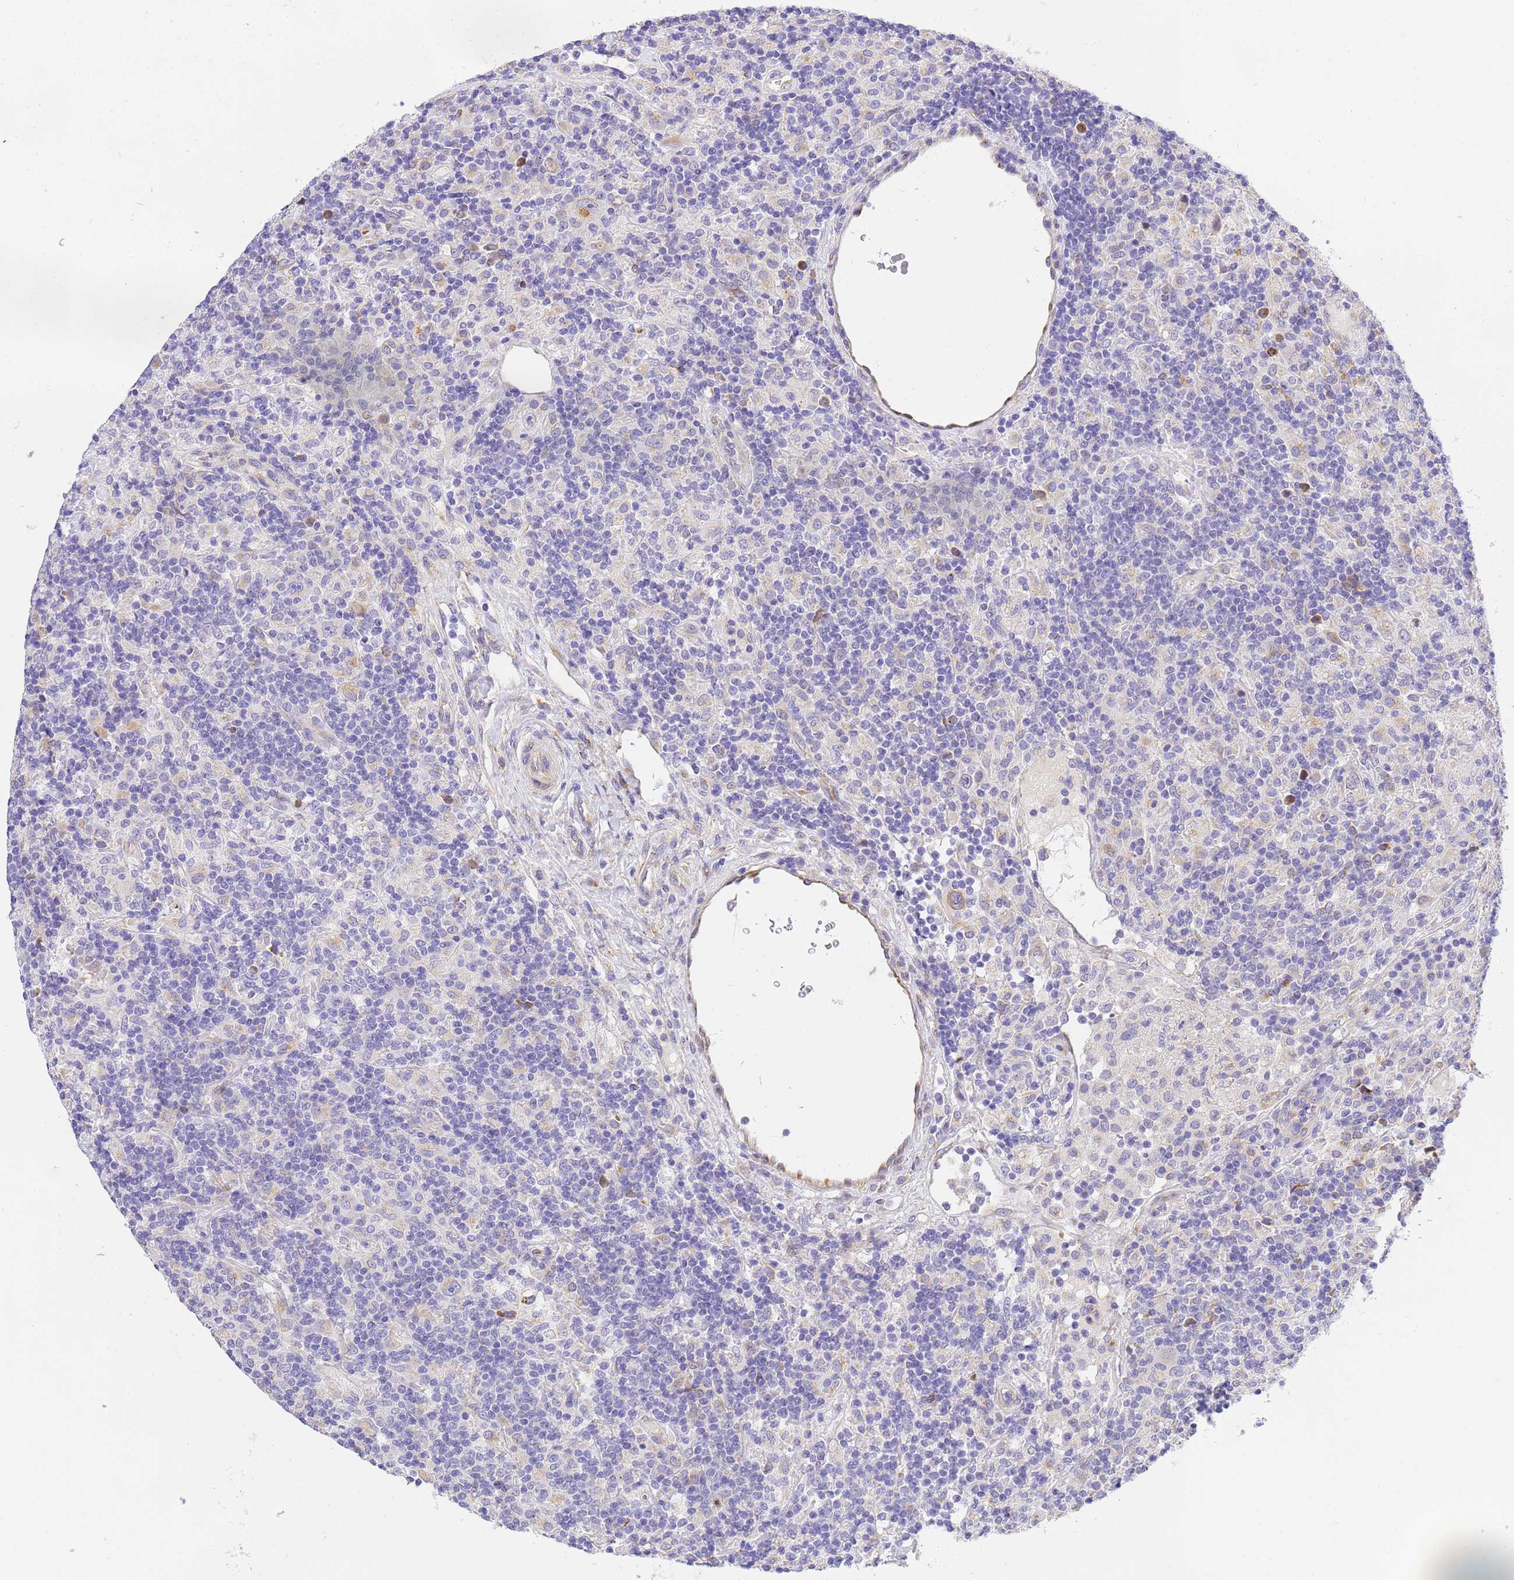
{"staining": {"intensity": "negative", "quantity": "none", "location": "none"}, "tissue": "lymphoma", "cell_type": "Tumor cells", "image_type": "cancer", "snomed": [{"axis": "morphology", "description": "Hodgkin's disease, NOS"}, {"axis": "topography", "description": "Lymph node"}], "caption": "Immunohistochemistry (IHC) histopathology image of neoplastic tissue: human Hodgkin's disease stained with DAB displays no significant protein expression in tumor cells.", "gene": "RHBDD3", "patient": {"sex": "male", "age": 70}}